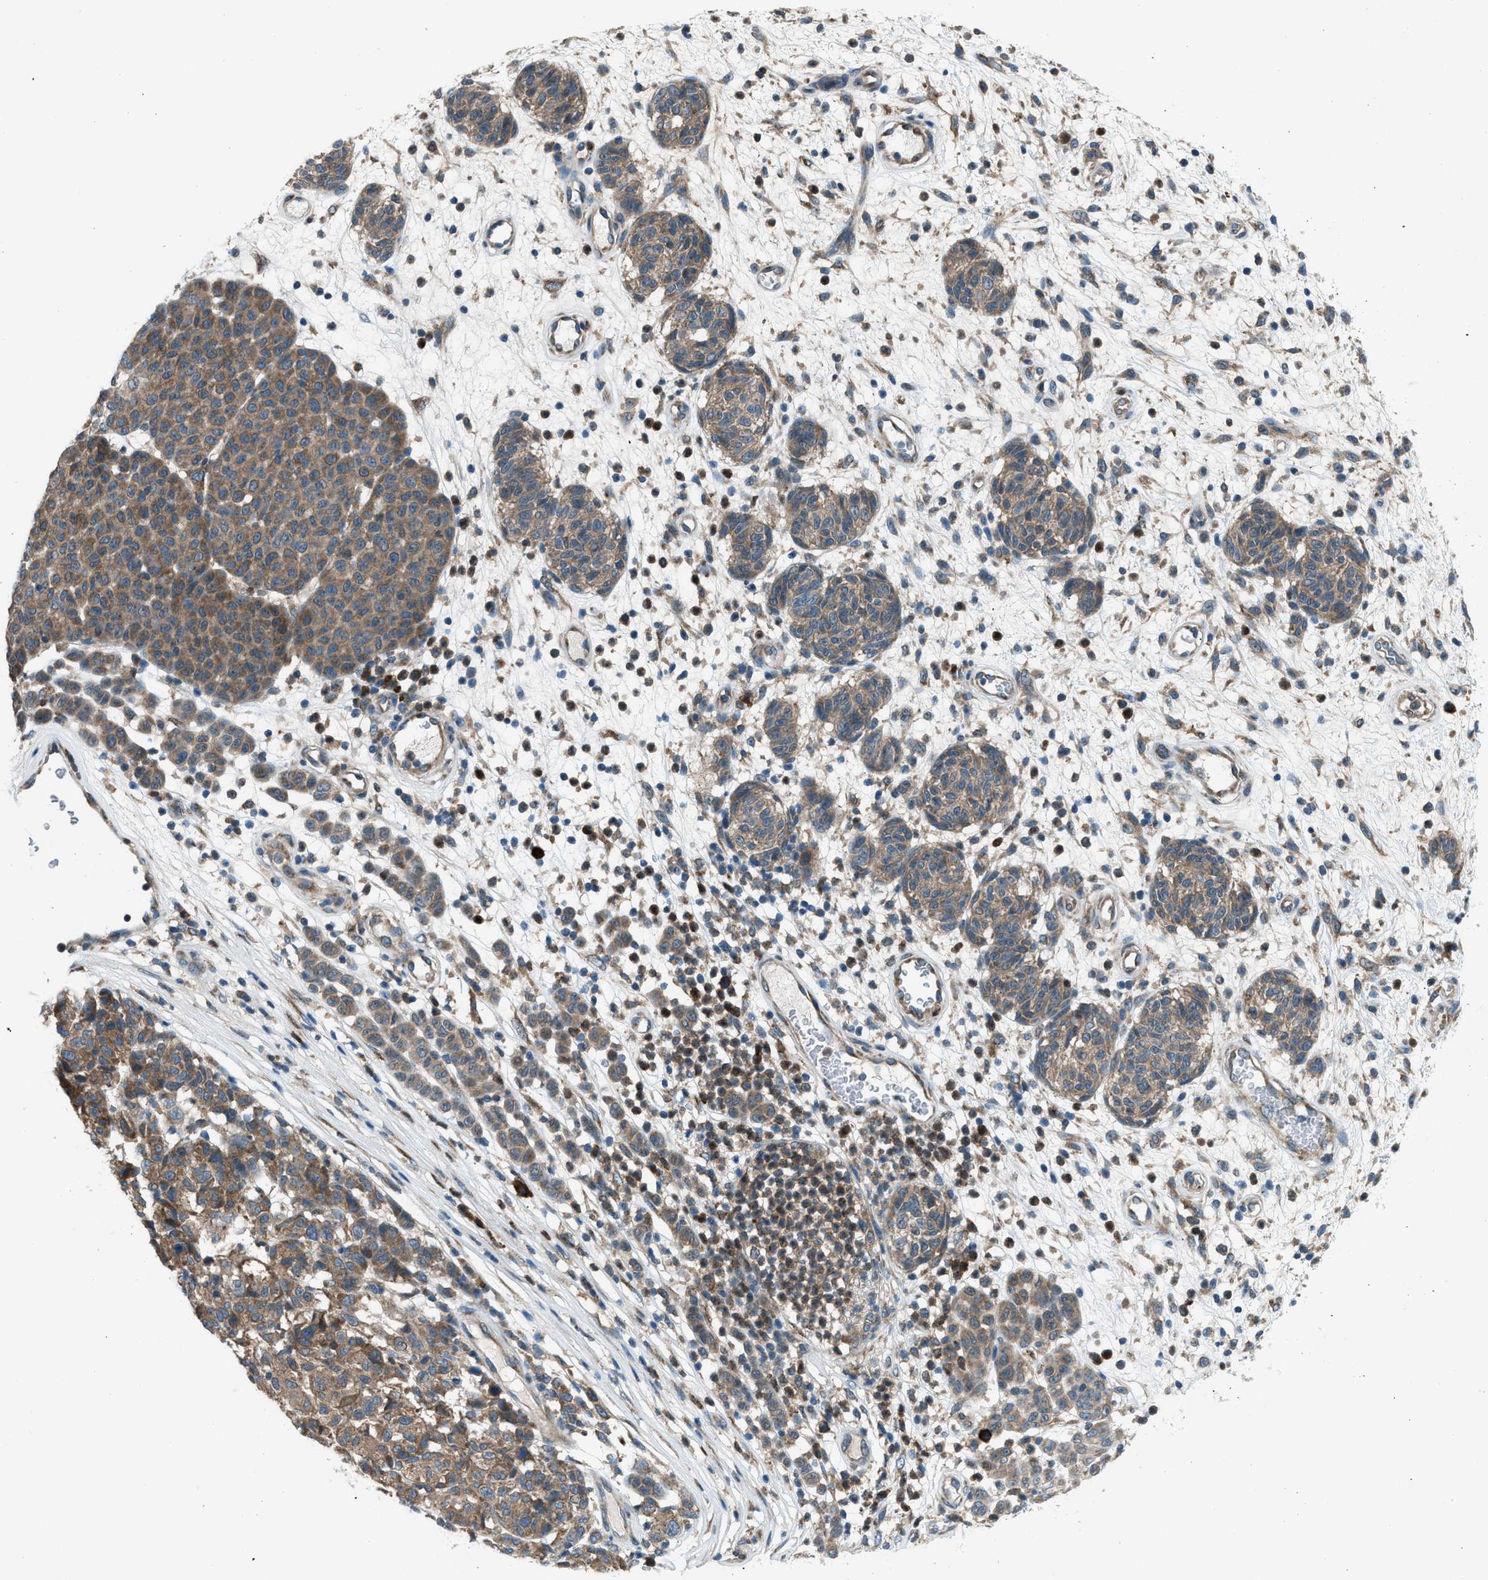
{"staining": {"intensity": "moderate", "quantity": ">75%", "location": "cytoplasmic/membranous"}, "tissue": "melanoma", "cell_type": "Tumor cells", "image_type": "cancer", "snomed": [{"axis": "morphology", "description": "Malignant melanoma, NOS"}, {"axis": "topography", "description": "Skin"}], "caption": "This photomicrograph shows IHC staining of human malignant melanoma, with medium moderate cytoplasmic/membranous expression in approximately >75% of tumor cells.", "gene": "EDARADD", "patient": {"sex": "male", "age": 59}}